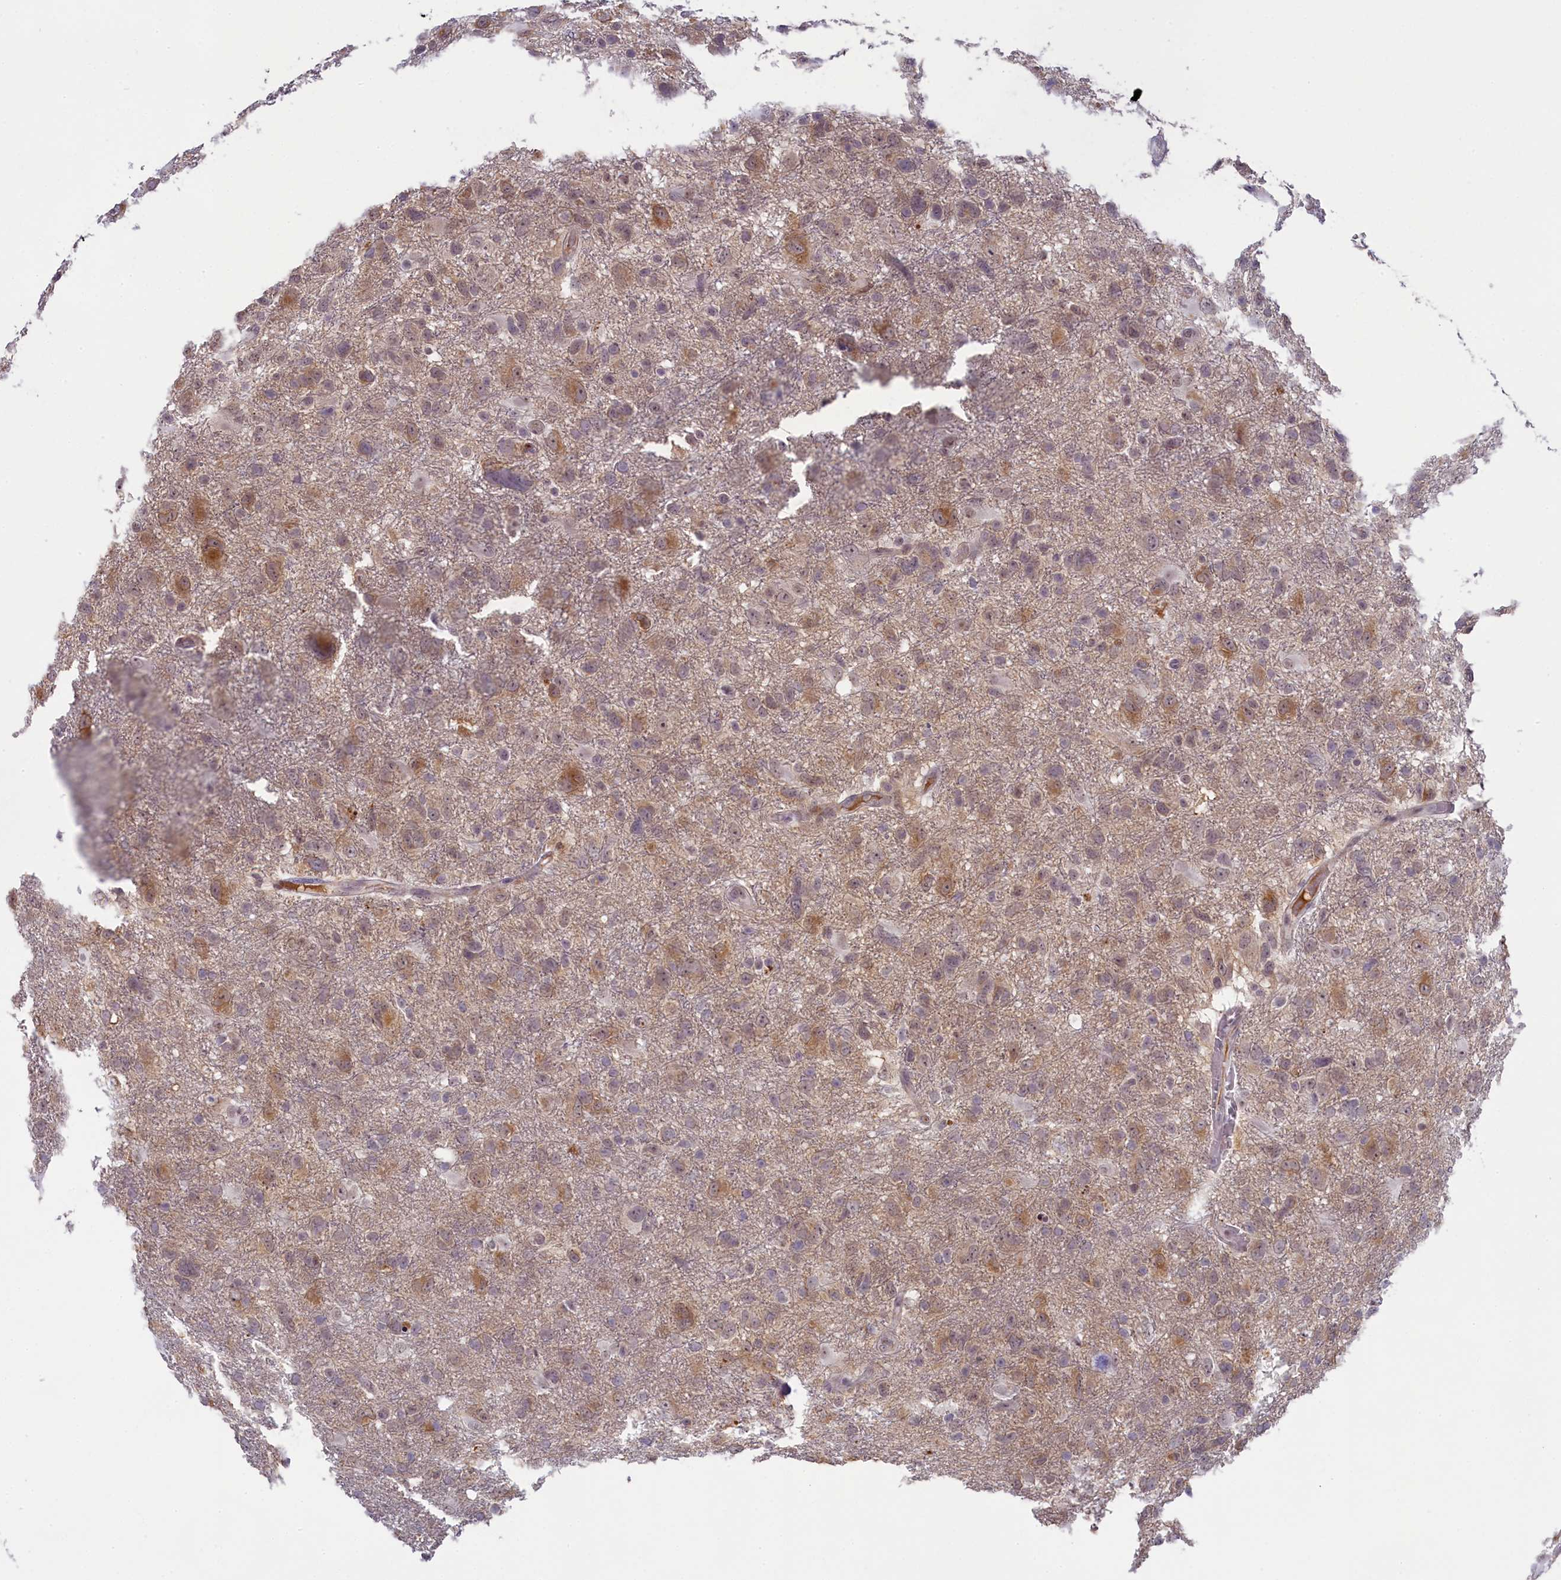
{"staining": {"intensity": "moderate", "quantity": "25%-75%", "location": "cytoplasmic/membranous"}, "tissue": "glioma", "cell_type": "Tumor cells", "image_type": "cancer", "snomed": [{"axis": "morphology", "description": "Glioma, malignant, High grade"}, {"axis": "topography", "description": "Brain"}], "caption": "A micrograph of human malignant glioma (high-grade) stained for a protein reveals moderate cytoplasmic/membranous brown staining in tumor cells.", "gene": "CRAMP1", "patient": {"sex": "male", "age": 61}}